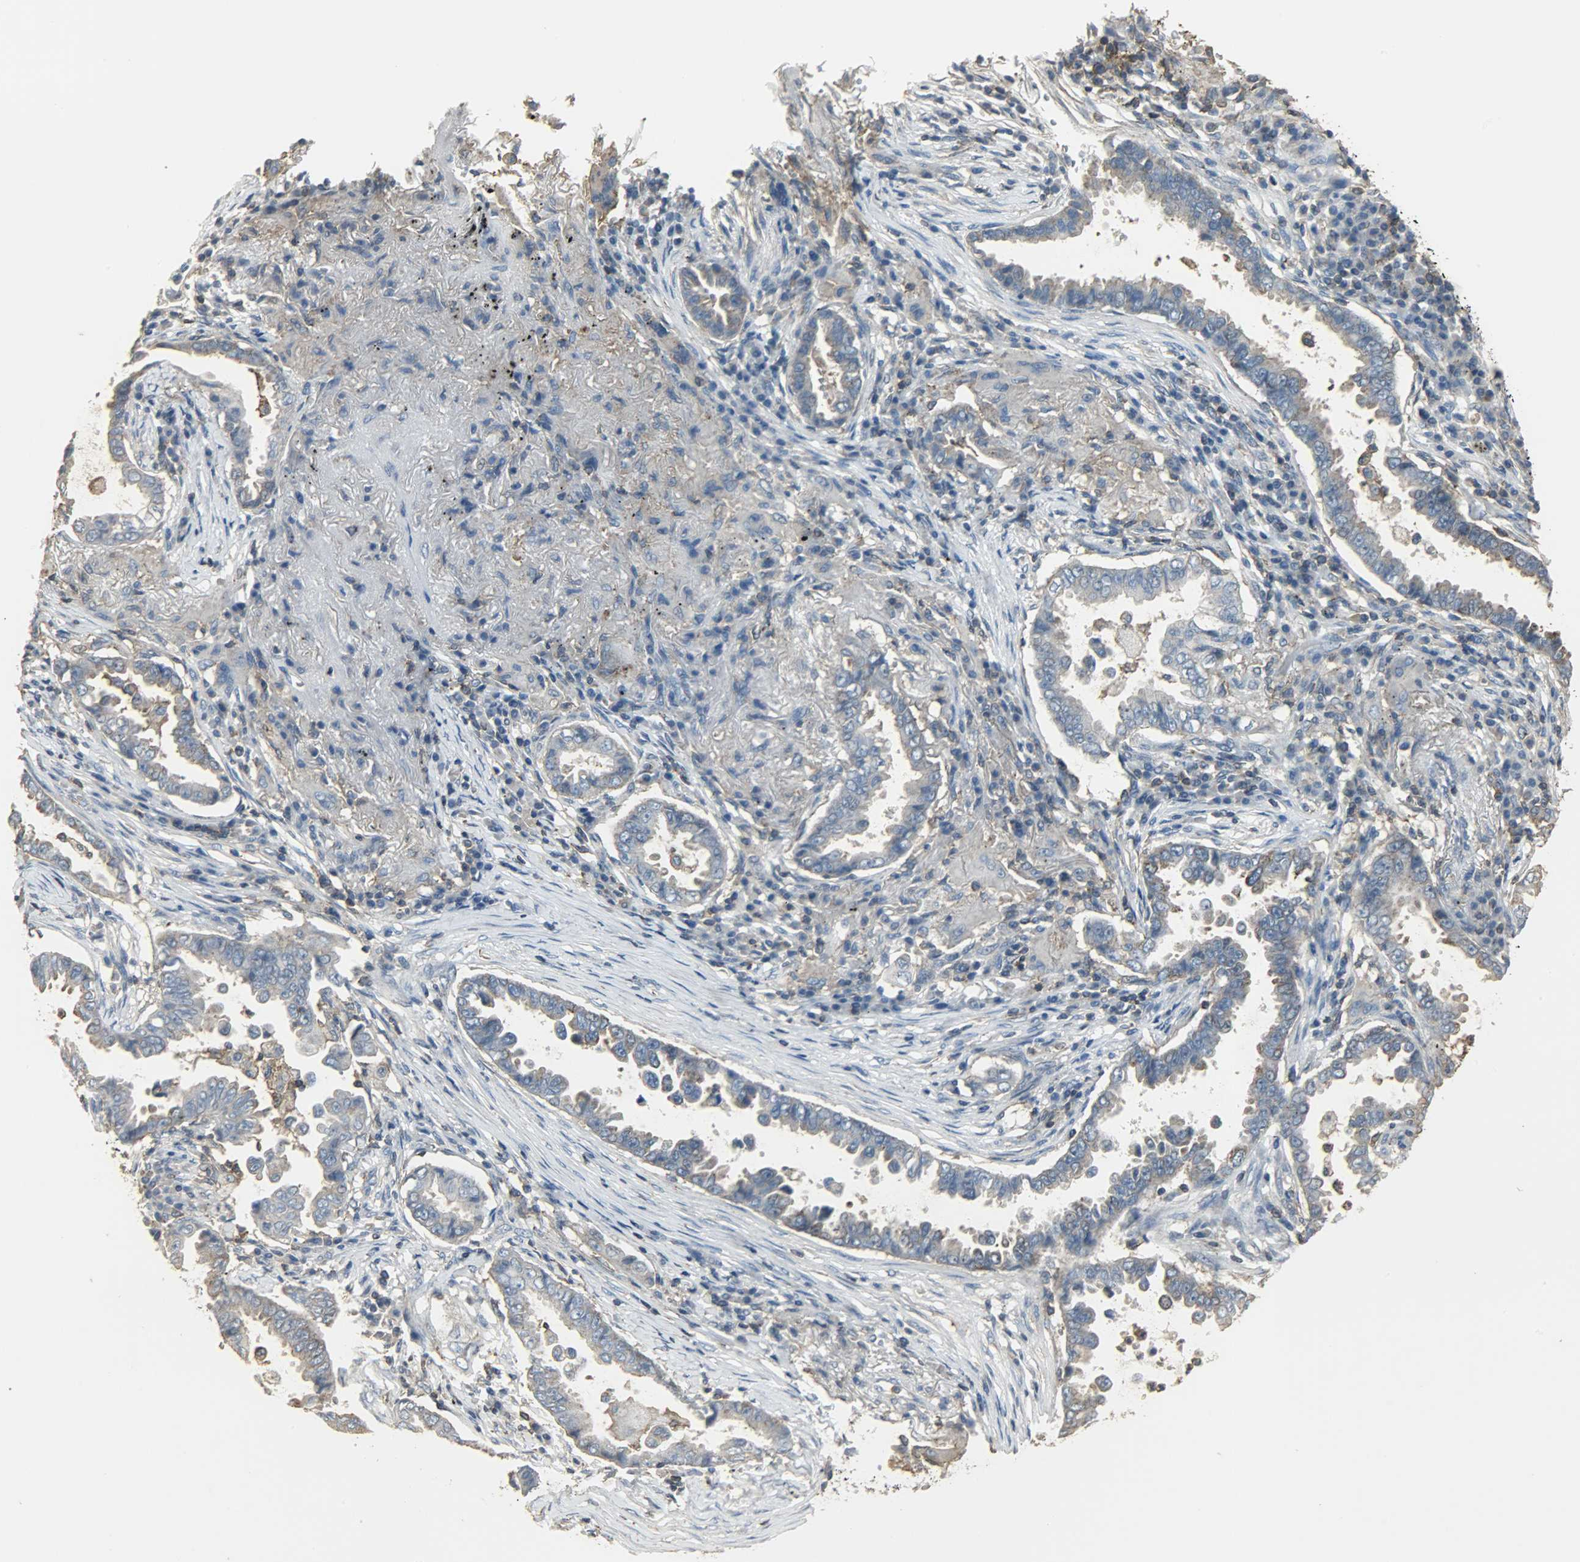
{"staining": {"intensity": "weak", "quantity": ">75%", "location": "cytoplasmic/membranous"}, "tissue": "lung cancer", "cell_type": "Tumor cells", "image_type": "cancer", "snomed": [{"axis": "morphology", "description": "Normal tissue, NOS"}, {"axis": "morphology", "description": "Inflammation, NOS"}, {"axis": "morphology", "description": "Adenocarcinoma, NOS"}, {"axis": "topography", "description": "Lung"}], "caption": "Immunohistochemistry (IHC) (DAB (3,3'-diaminobenzidine)) staining of lung cancer (adenocarcinoma) shows weak cytoplasmic/membranous protein expression in approximately >75% of tumor cells. The protein is stained brown, and the nuclei are stained in blue (DAB IHC with brightfield microscopy, high magnification).", "gene": "DNAJA4", "patient": {"sex": "female", "age": 64}}